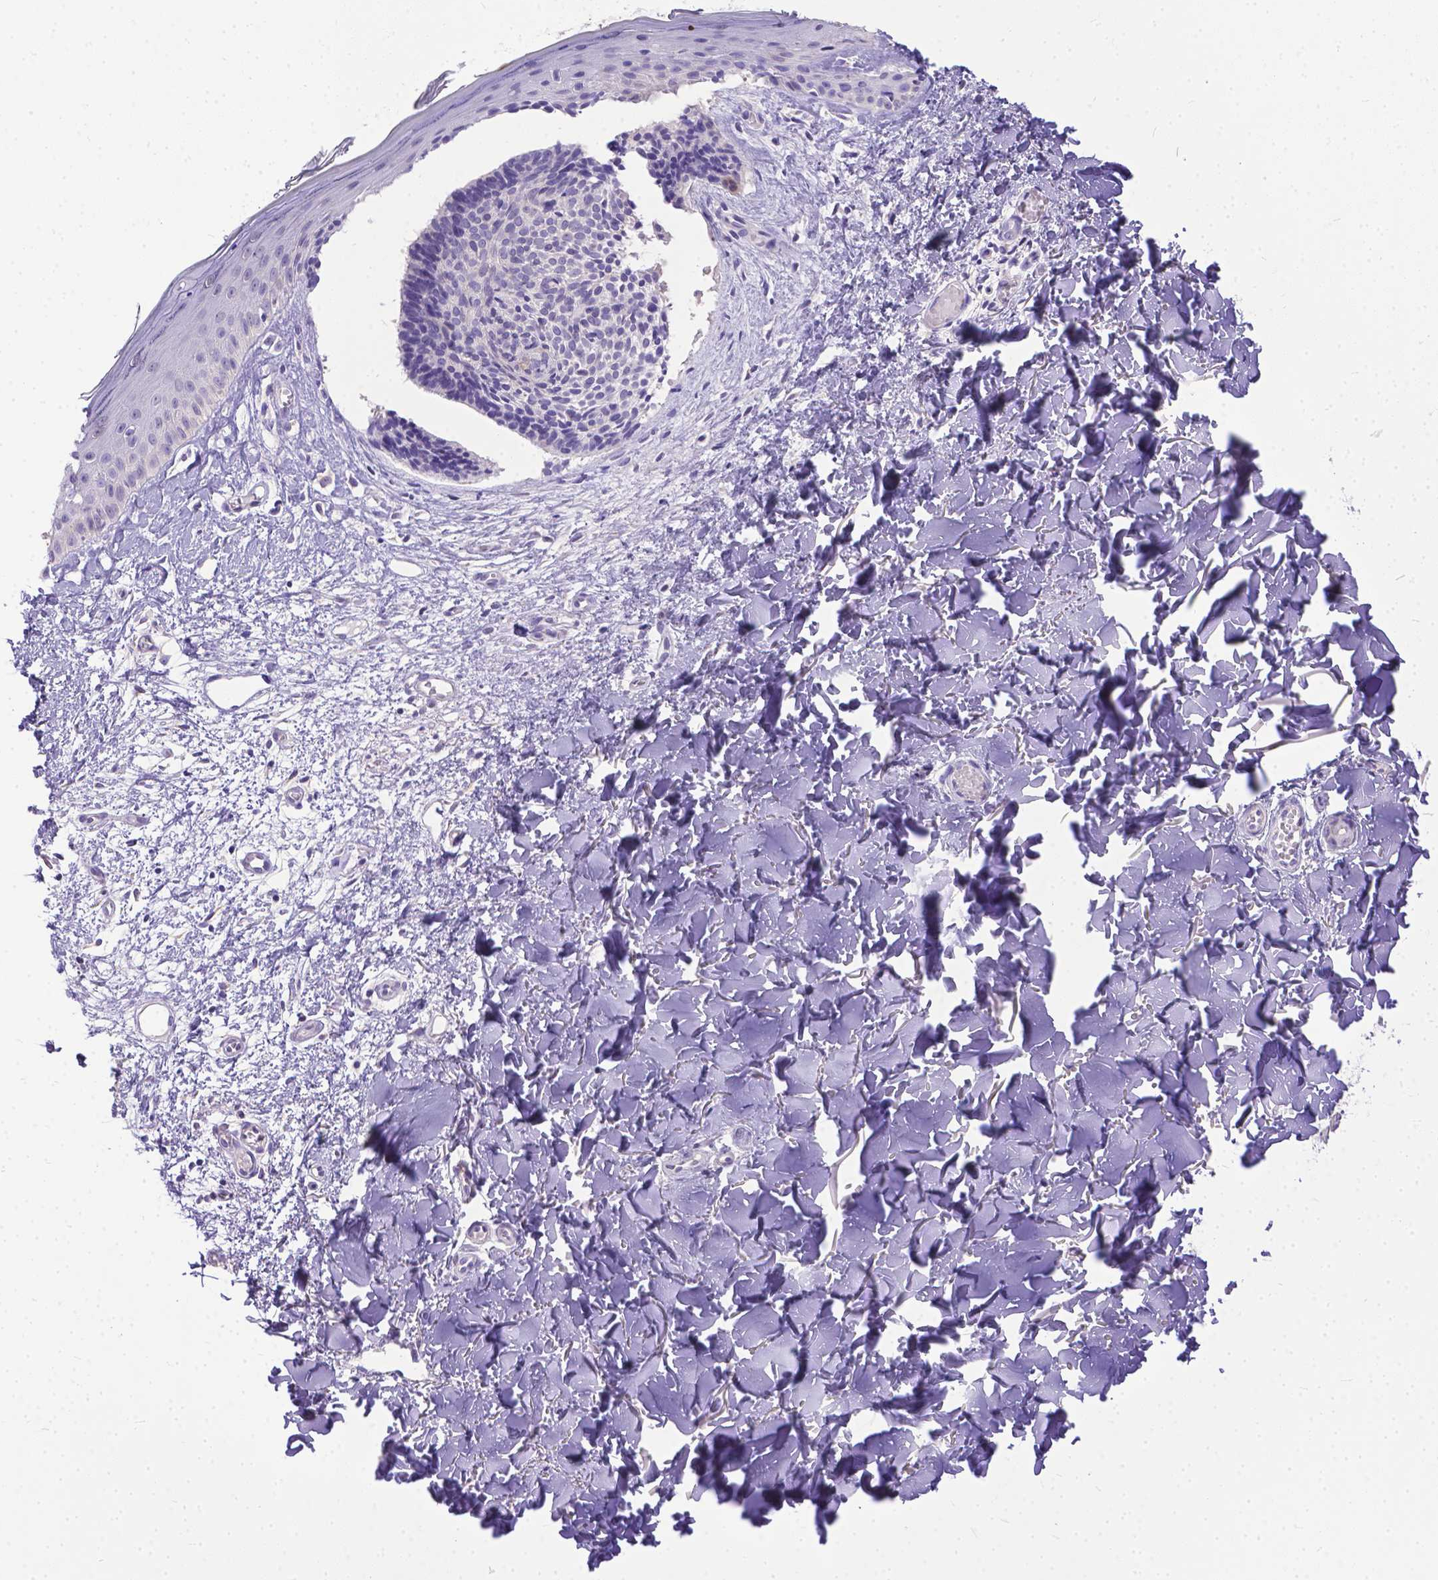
{"staining": {"intensity": "negative", "quantity": "none", "location": "none"}, "tissue": "skin cancer", "cell_type": "Tumor cells", "image_type": "cancer", "snomed": [{"axis": "morphology", "description": "Basal cell carcinoma"}, {"axis": "topography", "description": "Skin"}], "caption": "Tumor cells are negative for protein expression in human skin basal cell carcinoma.", "gene": "TTLL6", "patient": {"sex": "male", "age": 51}}